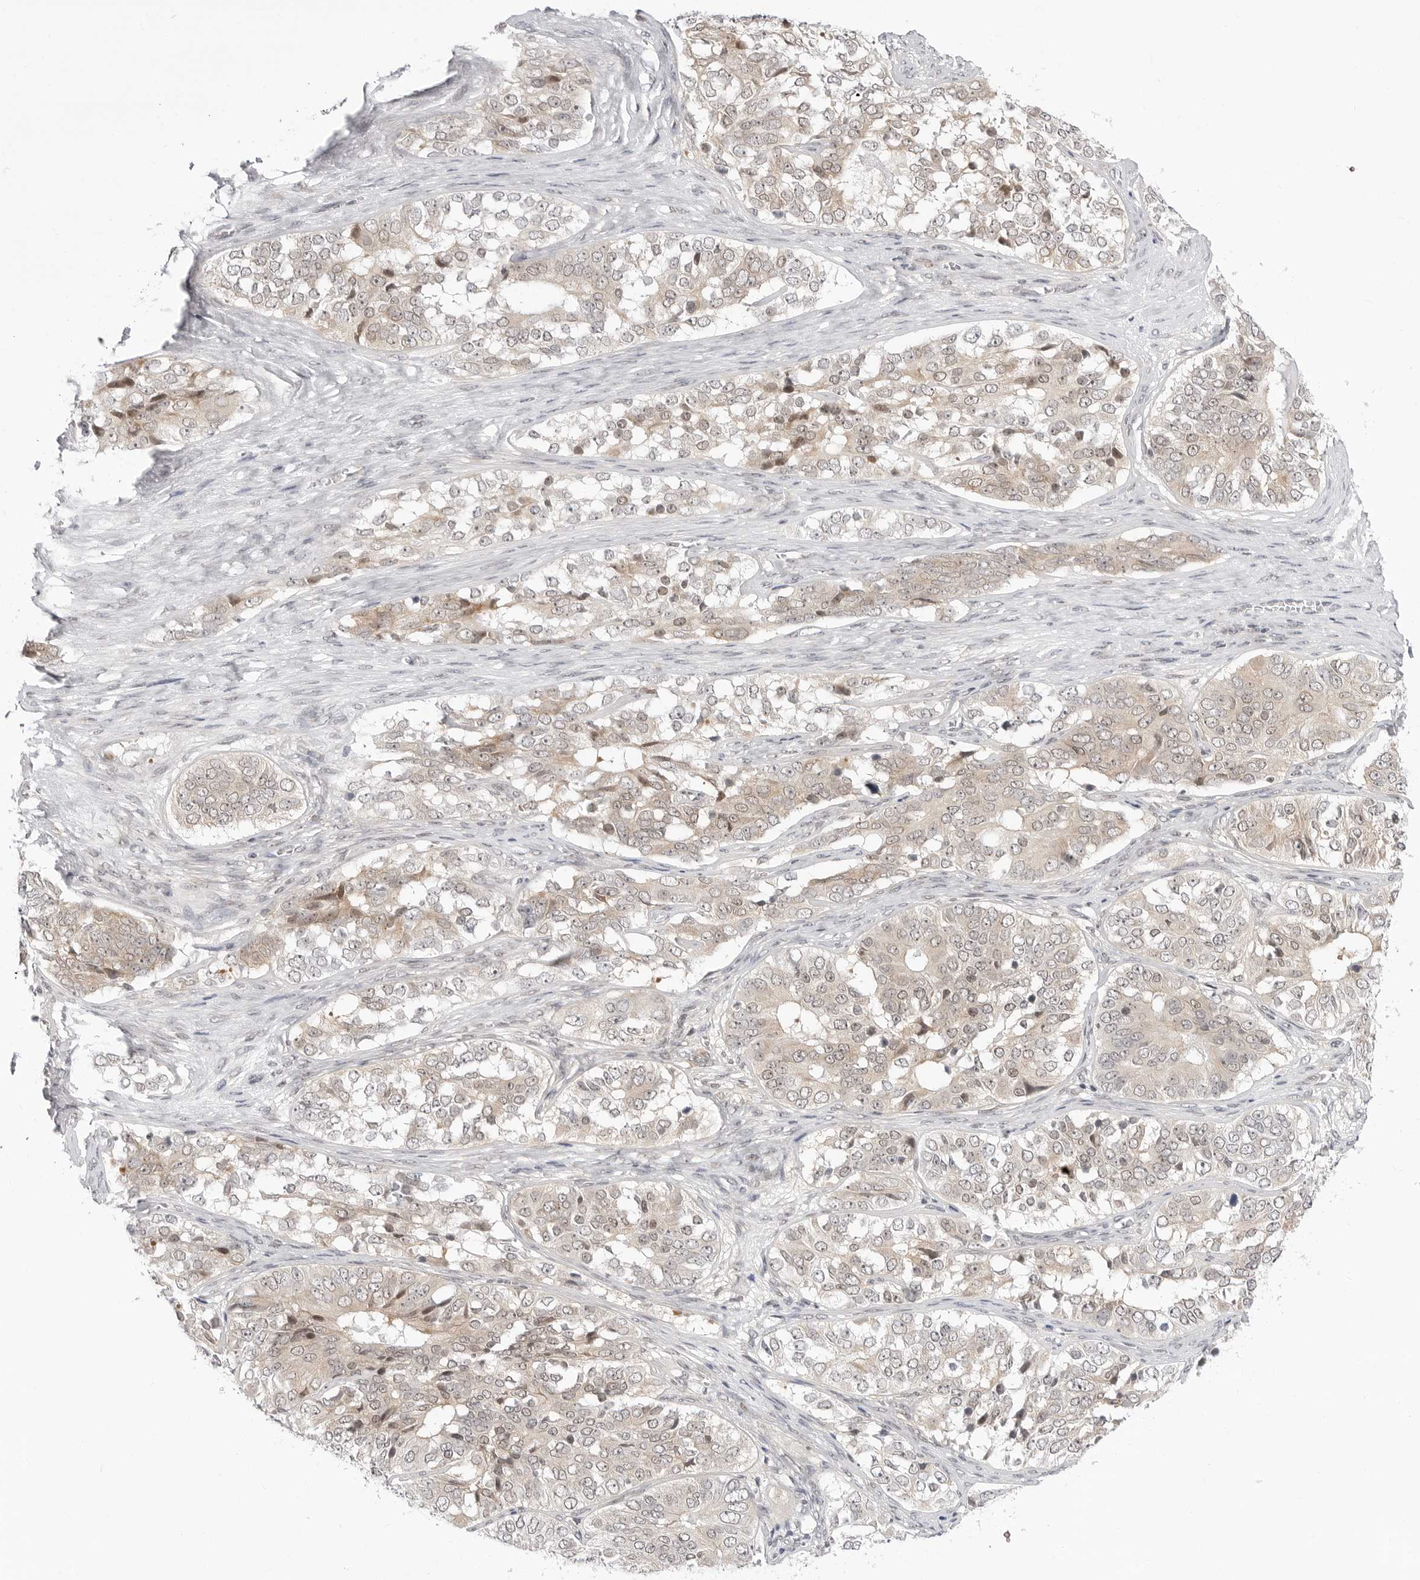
{"staining": {"intensity": "moderate", "quantity": "<25%", "location": "cytoplasmic/membranous,nuclear"}, "tissue": "ovarian cancer", "cell_type": "Tumor cells", "image_type": "cancer", "snomed": [{"axis": "morphology", "description": "Carcinoma, endometroid"}, {"axis": "topography", "description": "Ovary"}], "caption": "This photomicrograph demonstrates ovarian cancer (endometroid carcinoma) stained with immunohistochemistry to label a protein in brown. The cytoplasmic/membranous and nuclear of tumor cells show moderate positivity for the protein. Nuclei are counter-stained blue.", "gene": "PPP2R5C", "patient": {"sex": "female", "age": 51}}